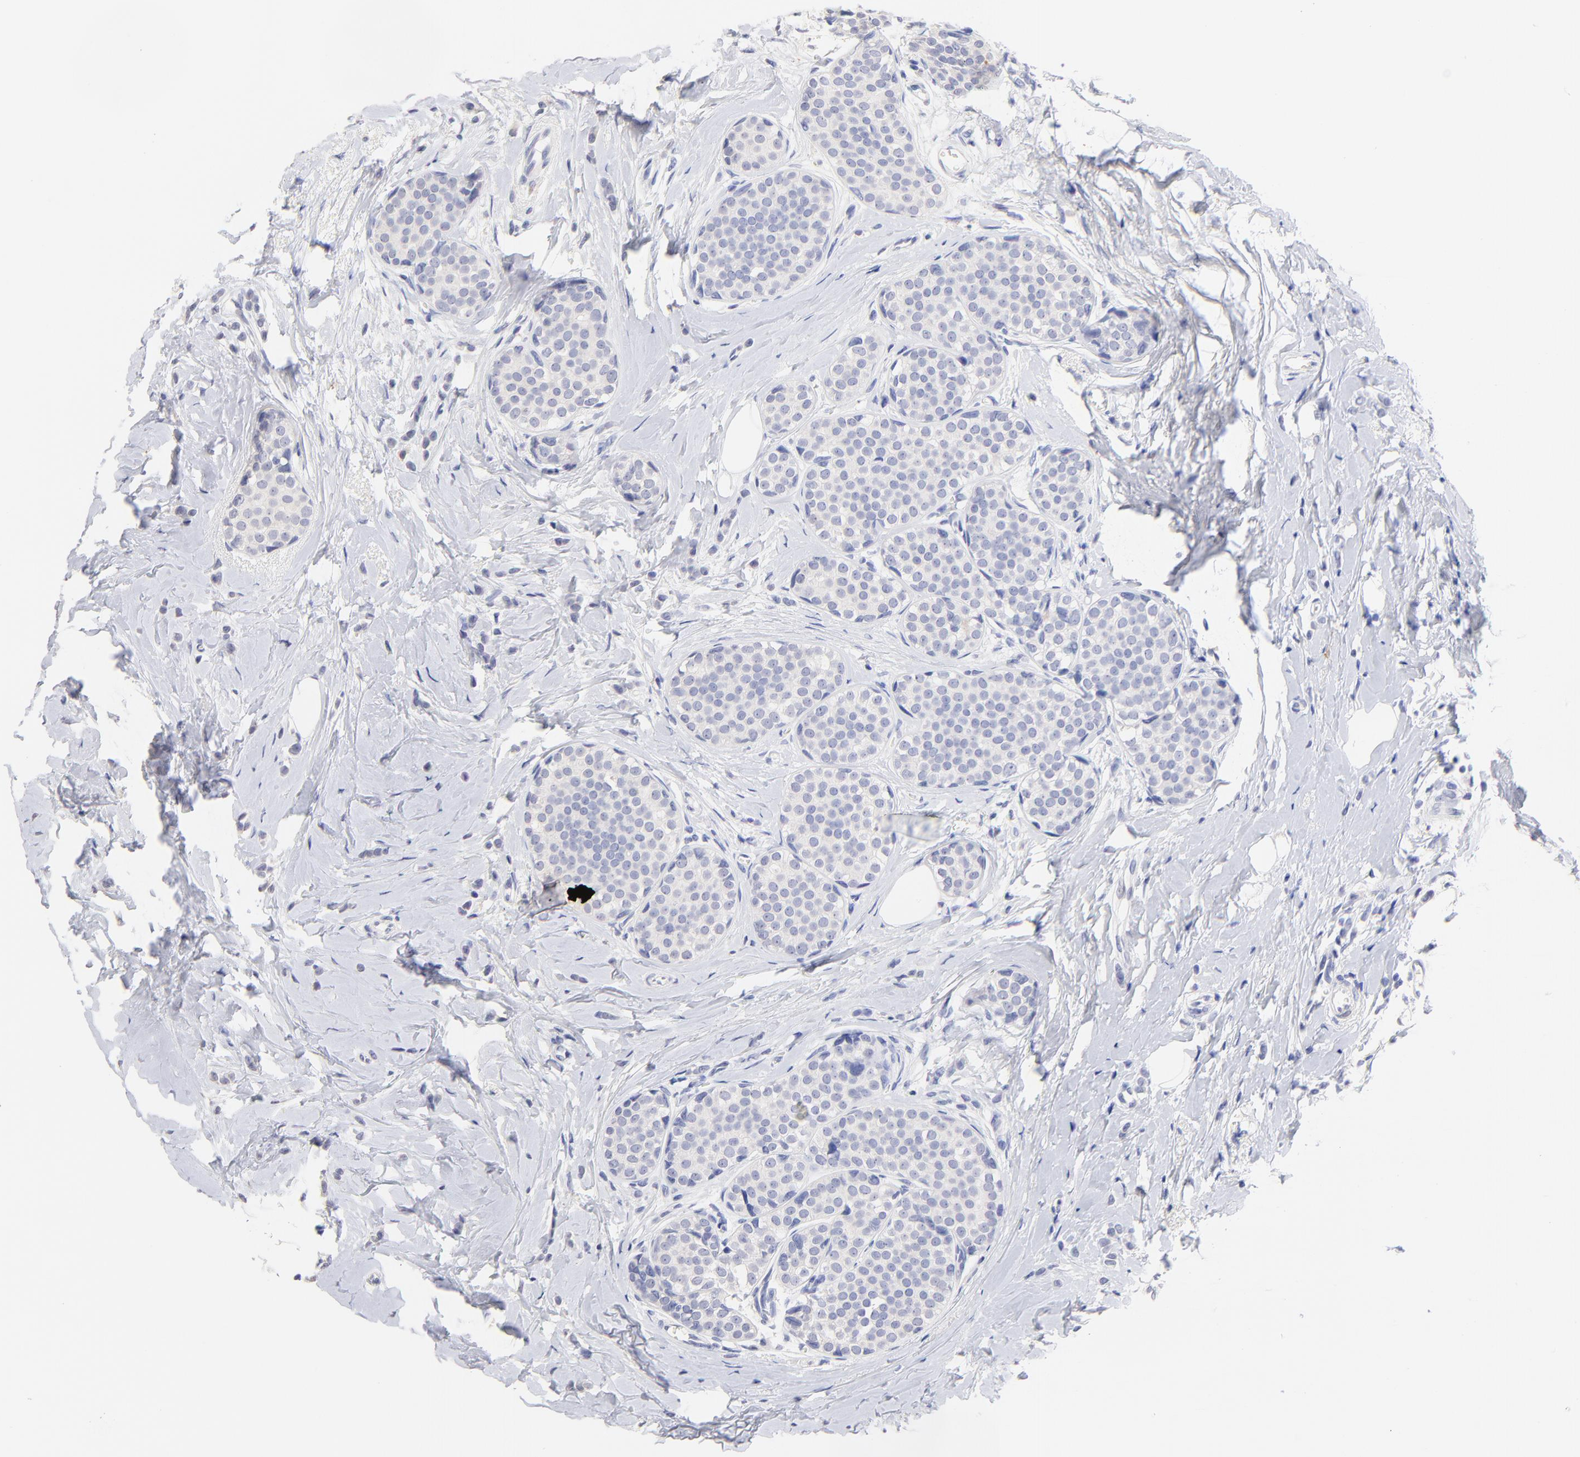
{"staining": {"intensity": "negative", "quantity": "none", "location": "none"}, "tissue": "breast cancer", "cell_type": "Tumor cells", "image_type": "cancer", "snomed": [{"axis": "morphology", "description": "Lobular carcinoma"}, {"axis": "topography", "description": "Breast"}], "caption": "Immunohistochemistry (IHC) image of neoplastic tissue: human breast cancer (lobular carcinoma) stained with DAB (3,3'-diaminobenzidine) exhibits no significant protein expression in tumor cells.", "gene": "CFAP57", "patient": {"sex": "female", "age": 64}}